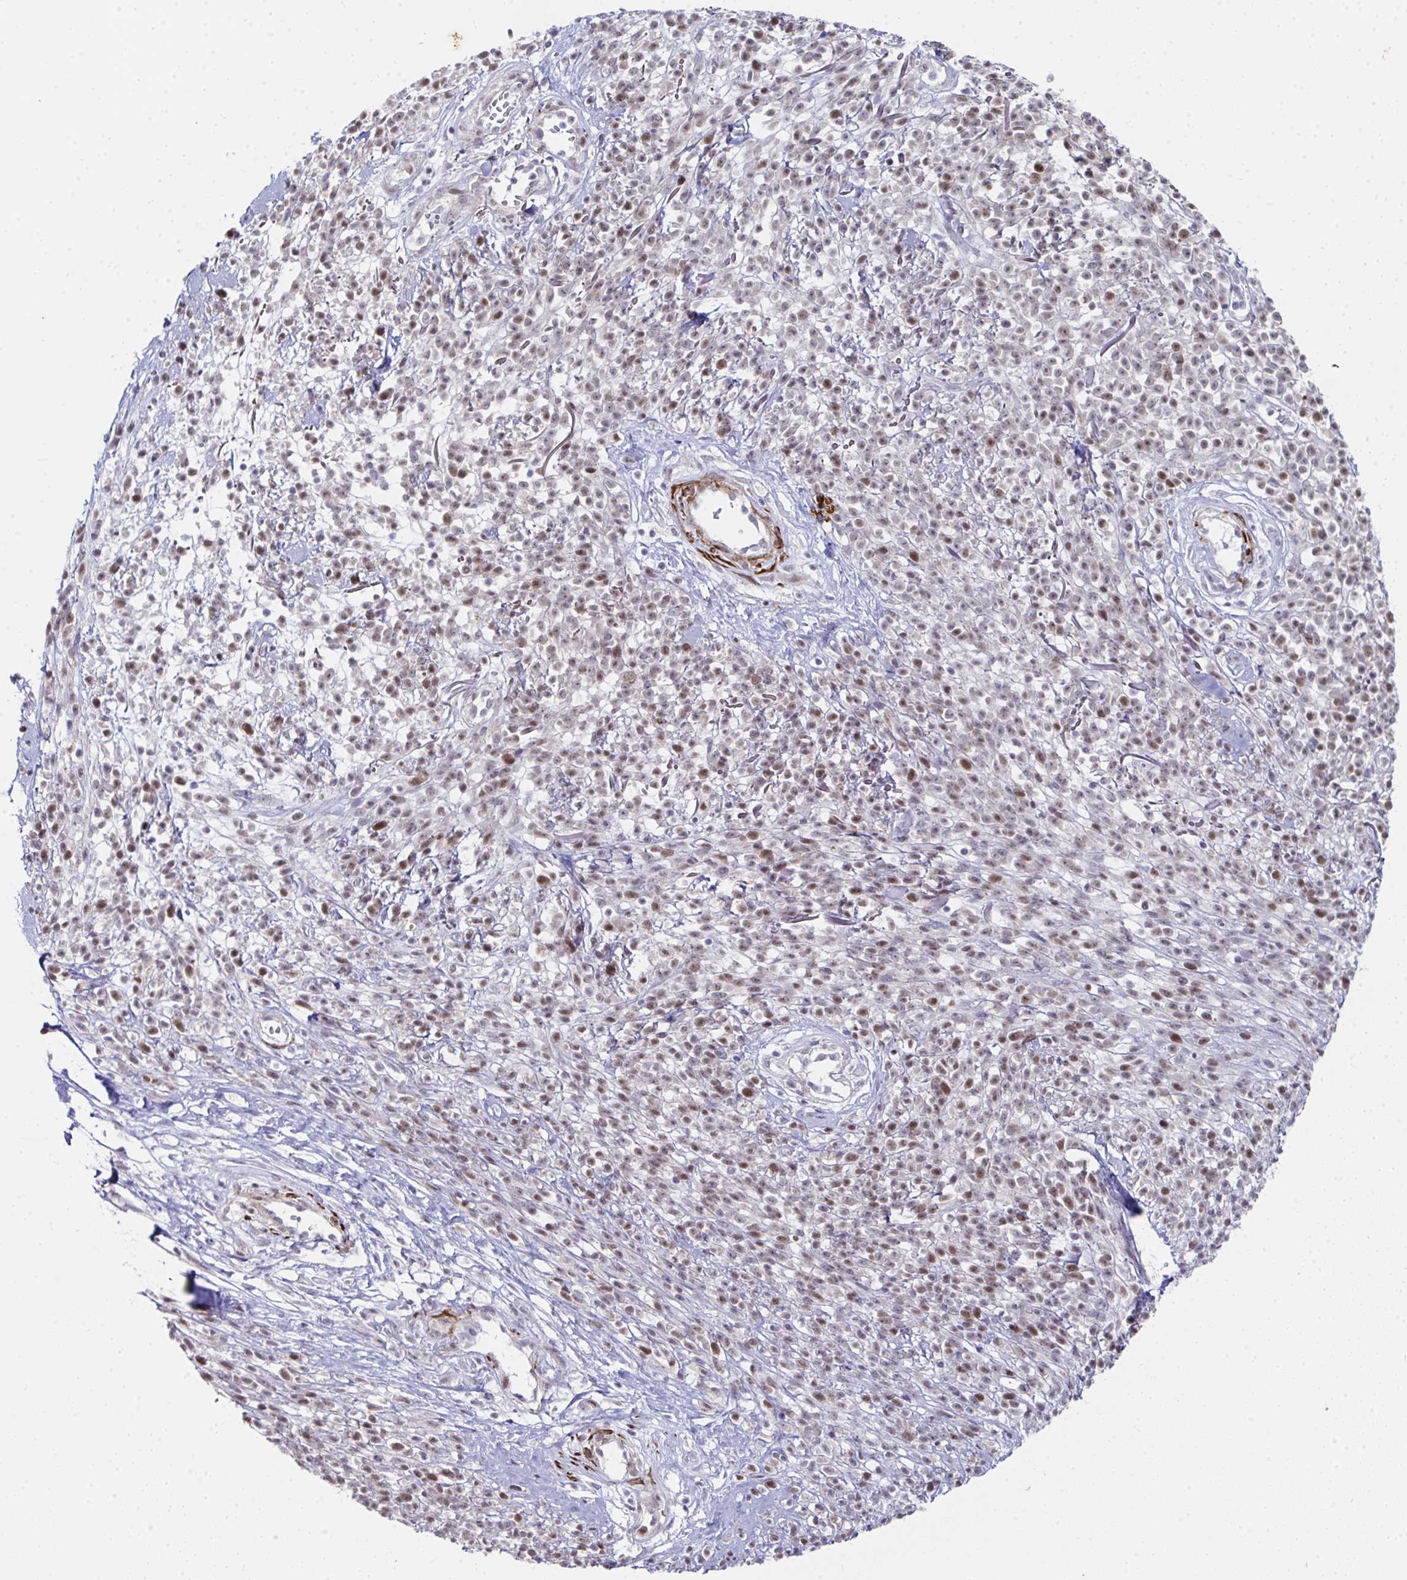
{"staining": {"intensity": "weak", "quantity": ">75%", "location": "nuclear"}, "tissue": "melanoma", "cell_type": "Tumor cells", "image_type": "cancer", "snomed": [{"axis": "morphology", "description": "Malignant melanoma, NOS"}, {"axis": "topography", "description": "Skin"}, {"axis": "topography", "description": "Skin of trunk"}], "caption": "Weak nuclear staining for a protein is present in approximately >75% of tumor cells of melanoma using IHC.", "gene": "GINS2", "patient": {"sex": "male", "age": 74}}